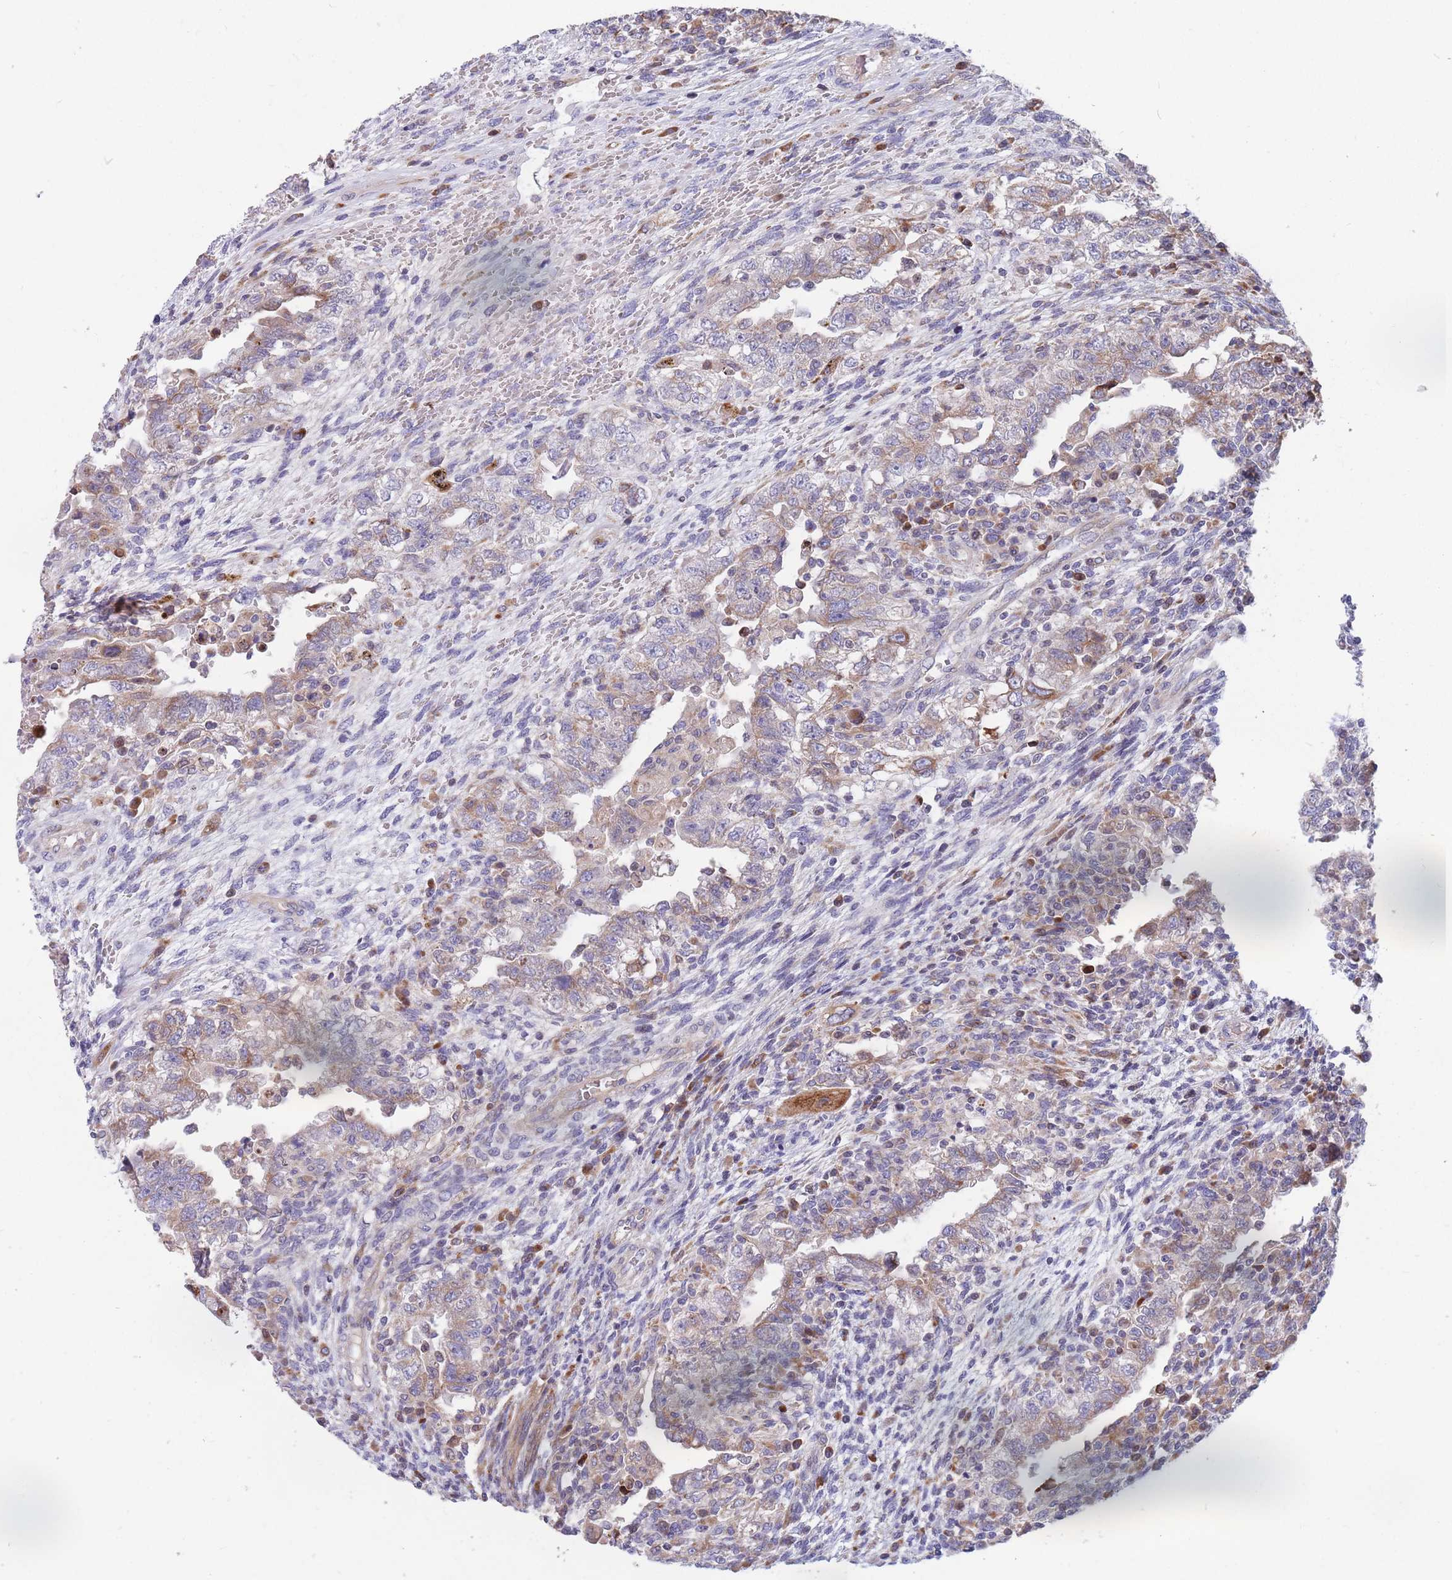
{"staining": {"intensity": "weak", "quantity": "<25%", "location": "cytoplasmic/membranous"}, "tissue": "testis cancer", "cell_type": "Tumor cells", "image_type": "cancer", "snomed": [{"axis": "morphology", "description": "Carcinoma, Embryonal, NOS"}, {"axis": "topography", "description": "Testis"}], "caption": "Immunohistochemical staining of human testis embryonal carcinoma reveals no significant positivity in tumor cells.", "gene": "TMEM131L", "patient": {"sex": "male", "age": 26}}